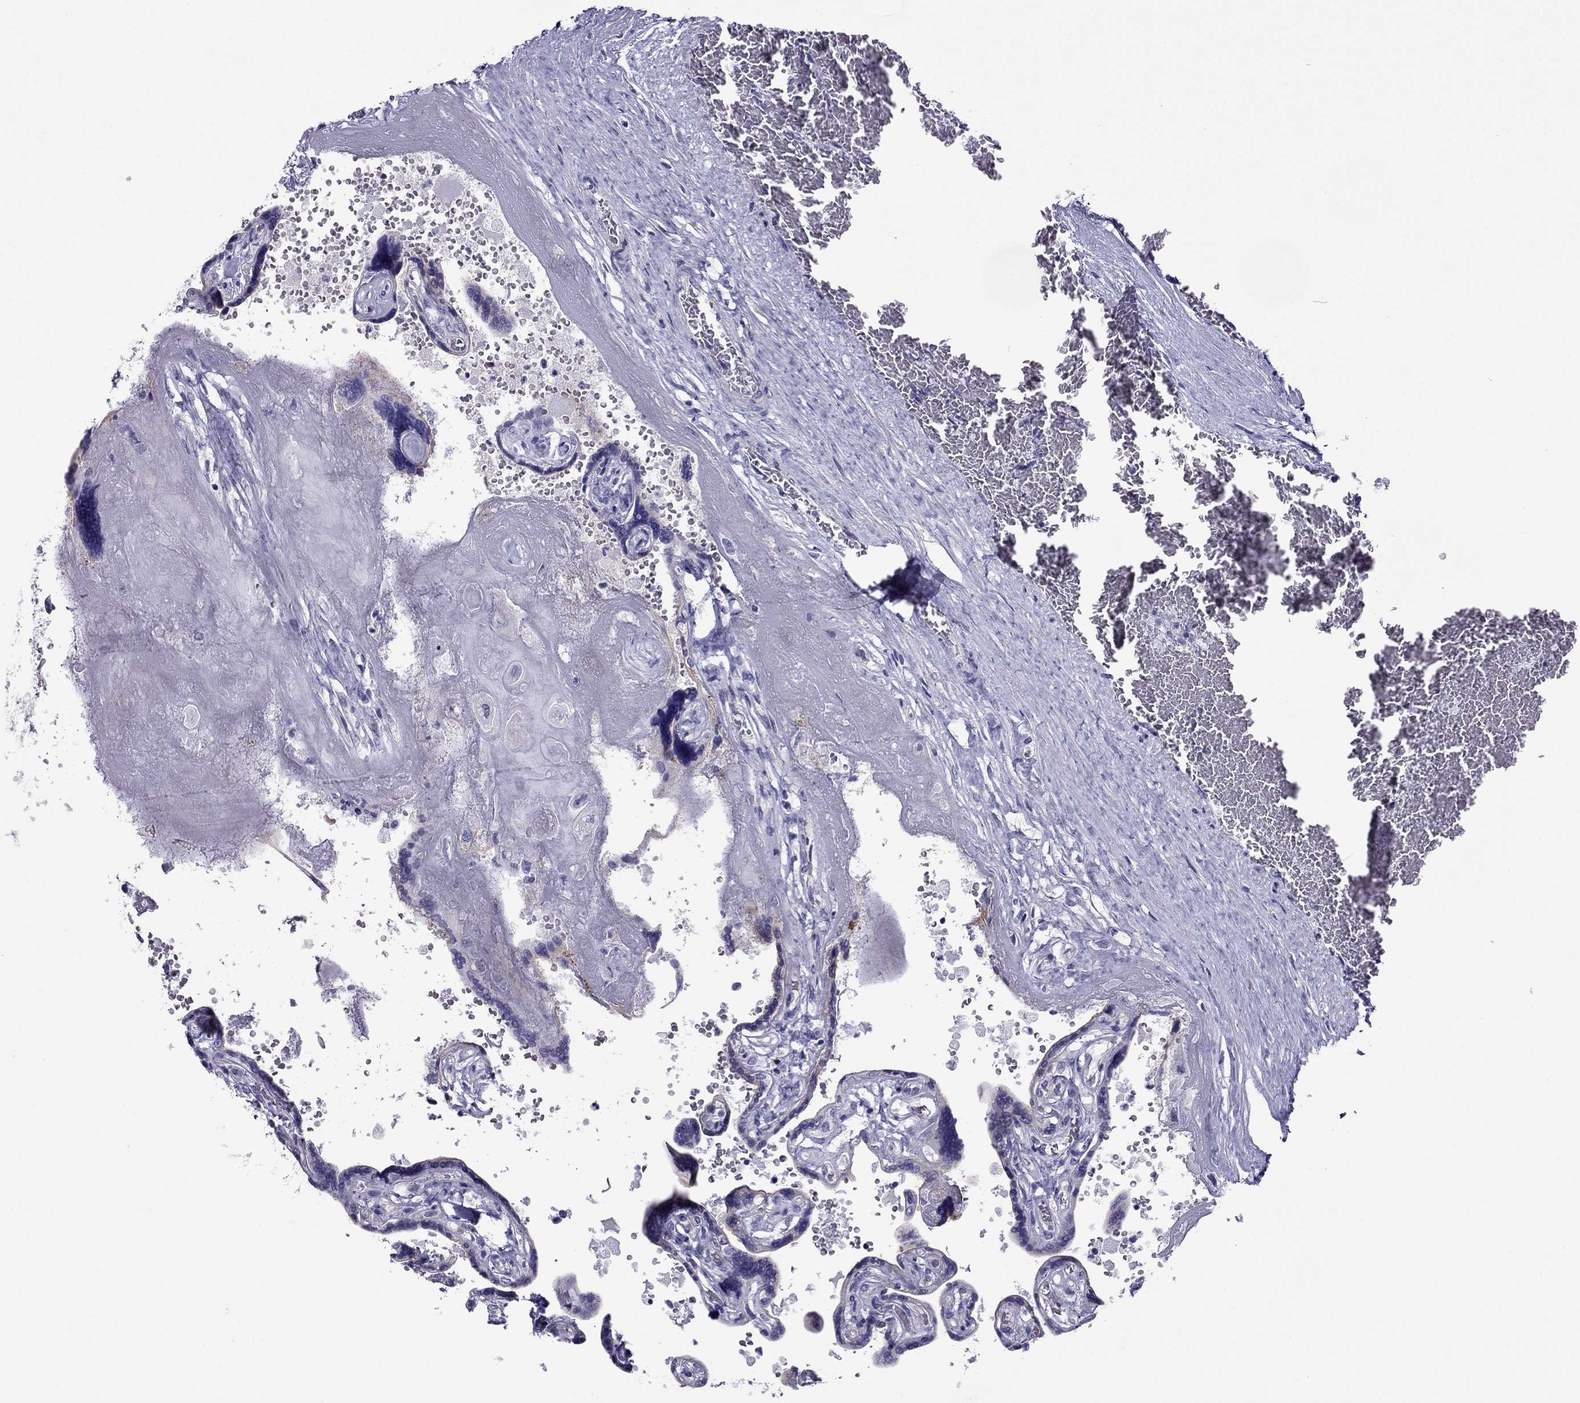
{"staining": {"intensity": "negative", "quantity": "none", "location": "none"}, "tissue": "placenta", "cell_type": "Decidual cells", "image_type": "normal", "snomed": [{"axis": "morphology", "description": "Normal tissue, NOS"}, {"axis": "topography", "description": "Placenta"}], "caption": "DAB immunohistochemical staining of normal placenta demonstrates no significant expression in decidual cells.", "gene": "MYL11", "patient": {"sex": "female", "age": 32}}